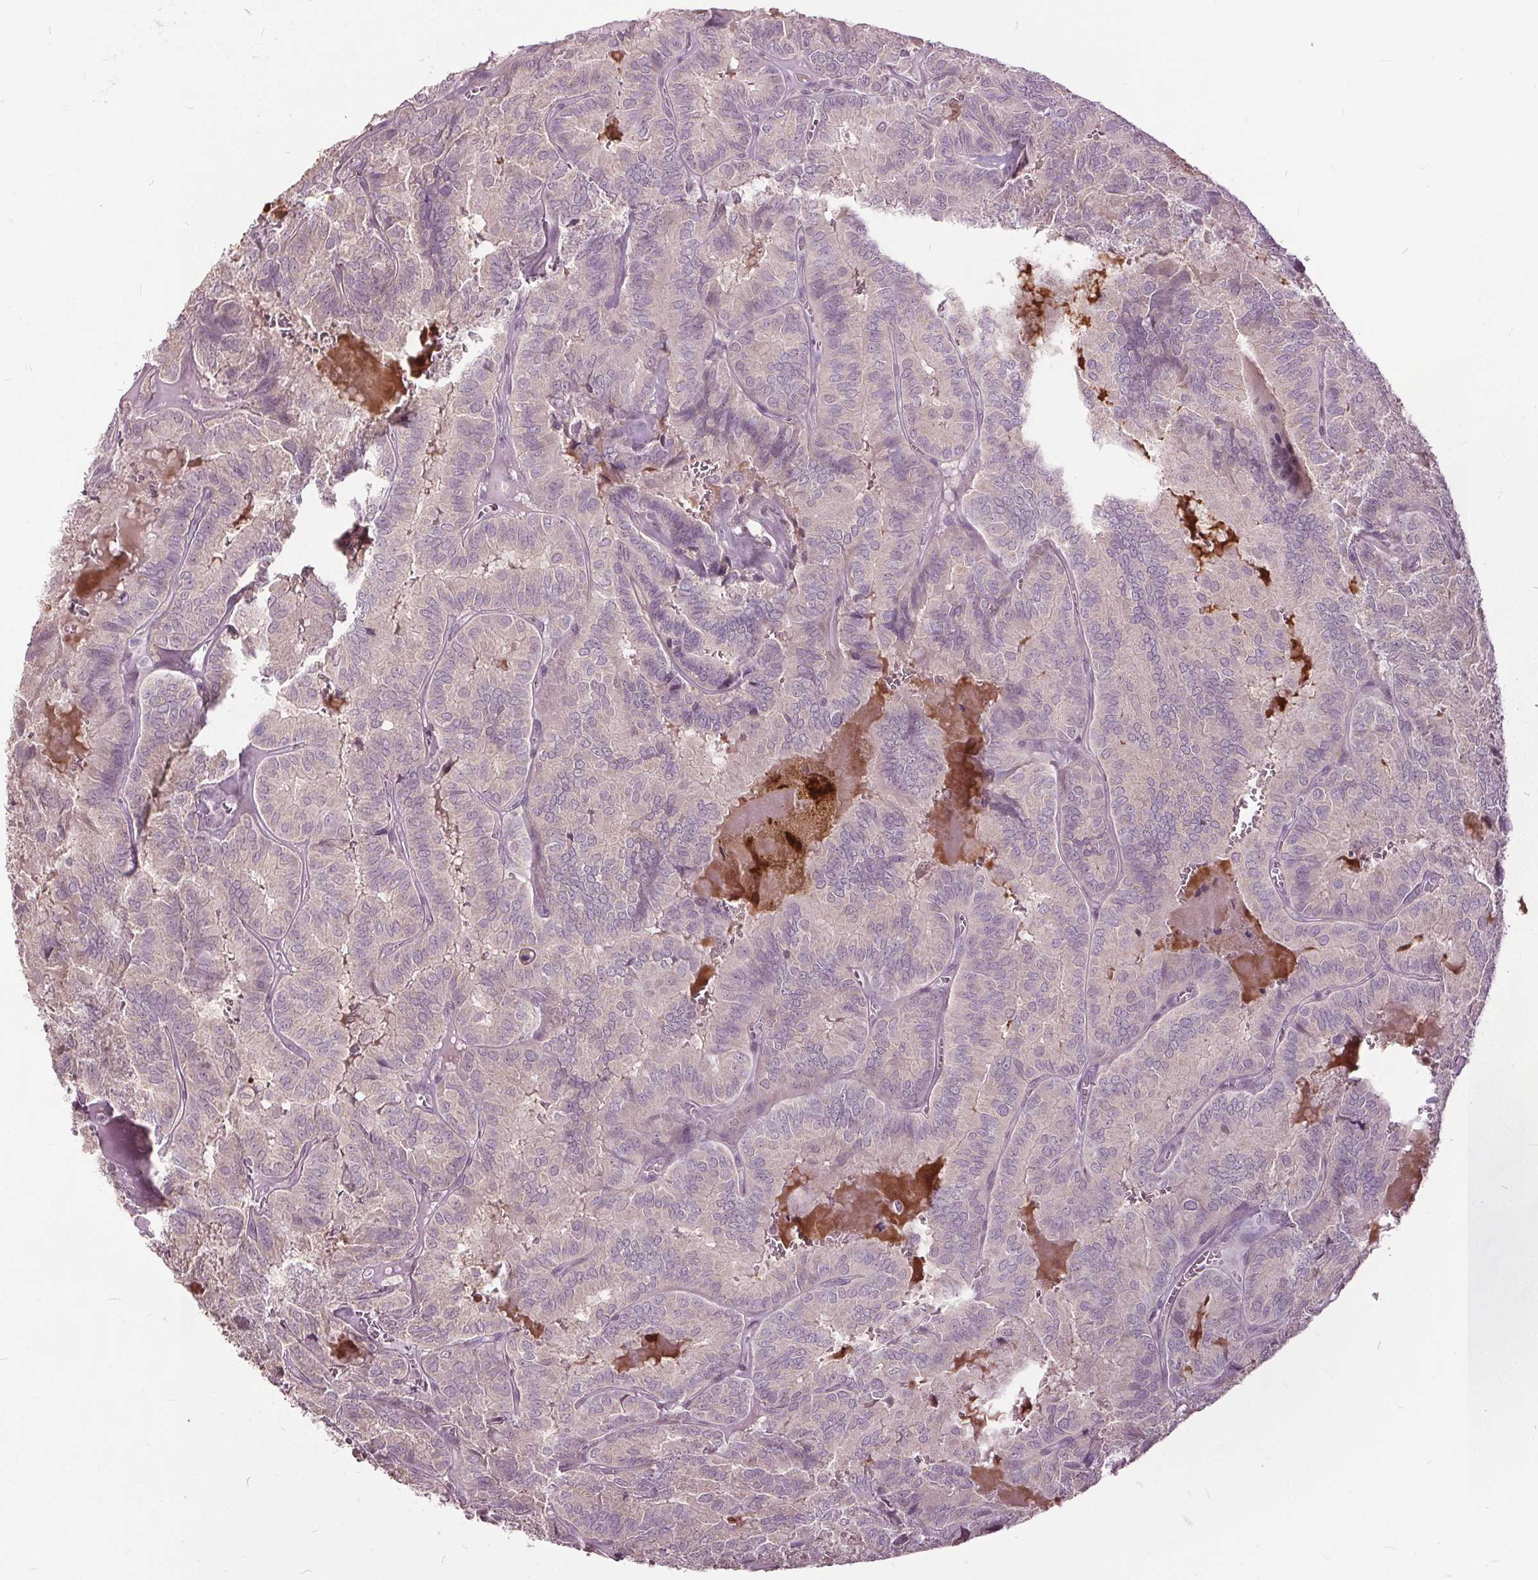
{"staining": {"intensity": "negative", "quantity": "none", "location": "none"}, "tissue": "thyroid cancer", "cell_type": "Tumor cells", "image_type": "cancer", "snomed": [{"axis": "morphology", "description": "Papillary adenocarcinoma, NOS"}, {"axis": "topography", "description": "Thyroid gland"}], "caption": "Tumor cells are negative for protein expression in human thyroid cancer (papillary adenocarcinoma). (Stains: DAB immunohistochemistry (IHC) with hematoxylin counter stain, Microscopy: brightfield microscopy at high magnification).", "gene": "CXCL16", "patient": {"sex": "female", "age": 75}}